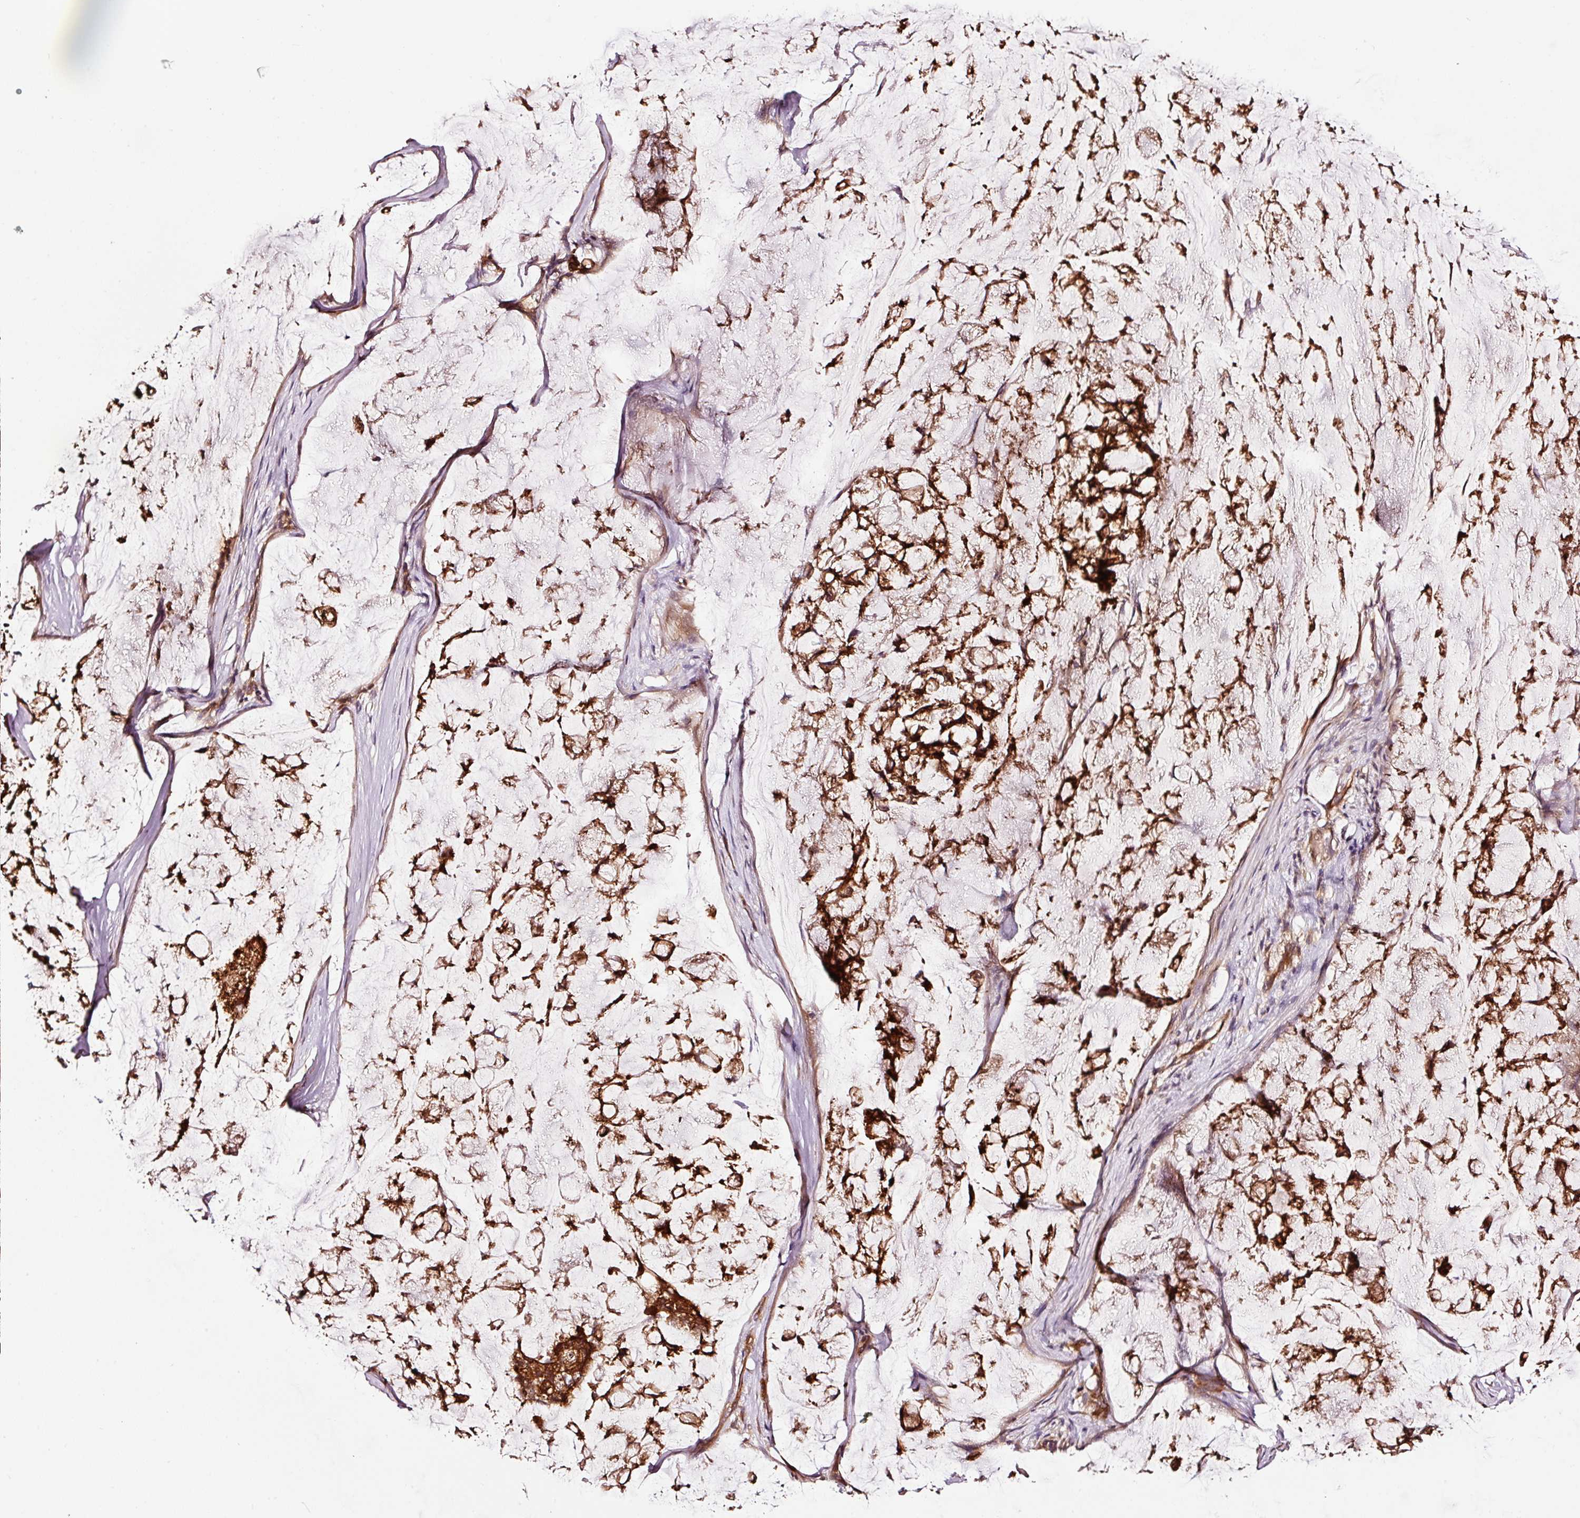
{"staining": {"intensity": "strong", "quantity": ">75%", "location": "cytoplasmic/membranous,nuclear"}, "tissue": "stomach cancer", "cell_type": "Tumor cells", "image_type": "cancer", "snomed": [{"axis": "morphology", "description": "Adenocarcinoma, NOS"}, {"axis": "topography", "description": "Stomach, lower"}], "caption": "IHC (DAB (3,3'-diaminobenzidine)) staining of human stomach cancer (adenocarcinoma) exhibits strong cytoplasmic/membranous and nuclear protein staining in about >75% of tumor cells.", "gene": "METAP1", "patient": {"sex": "male", "age": 67}}